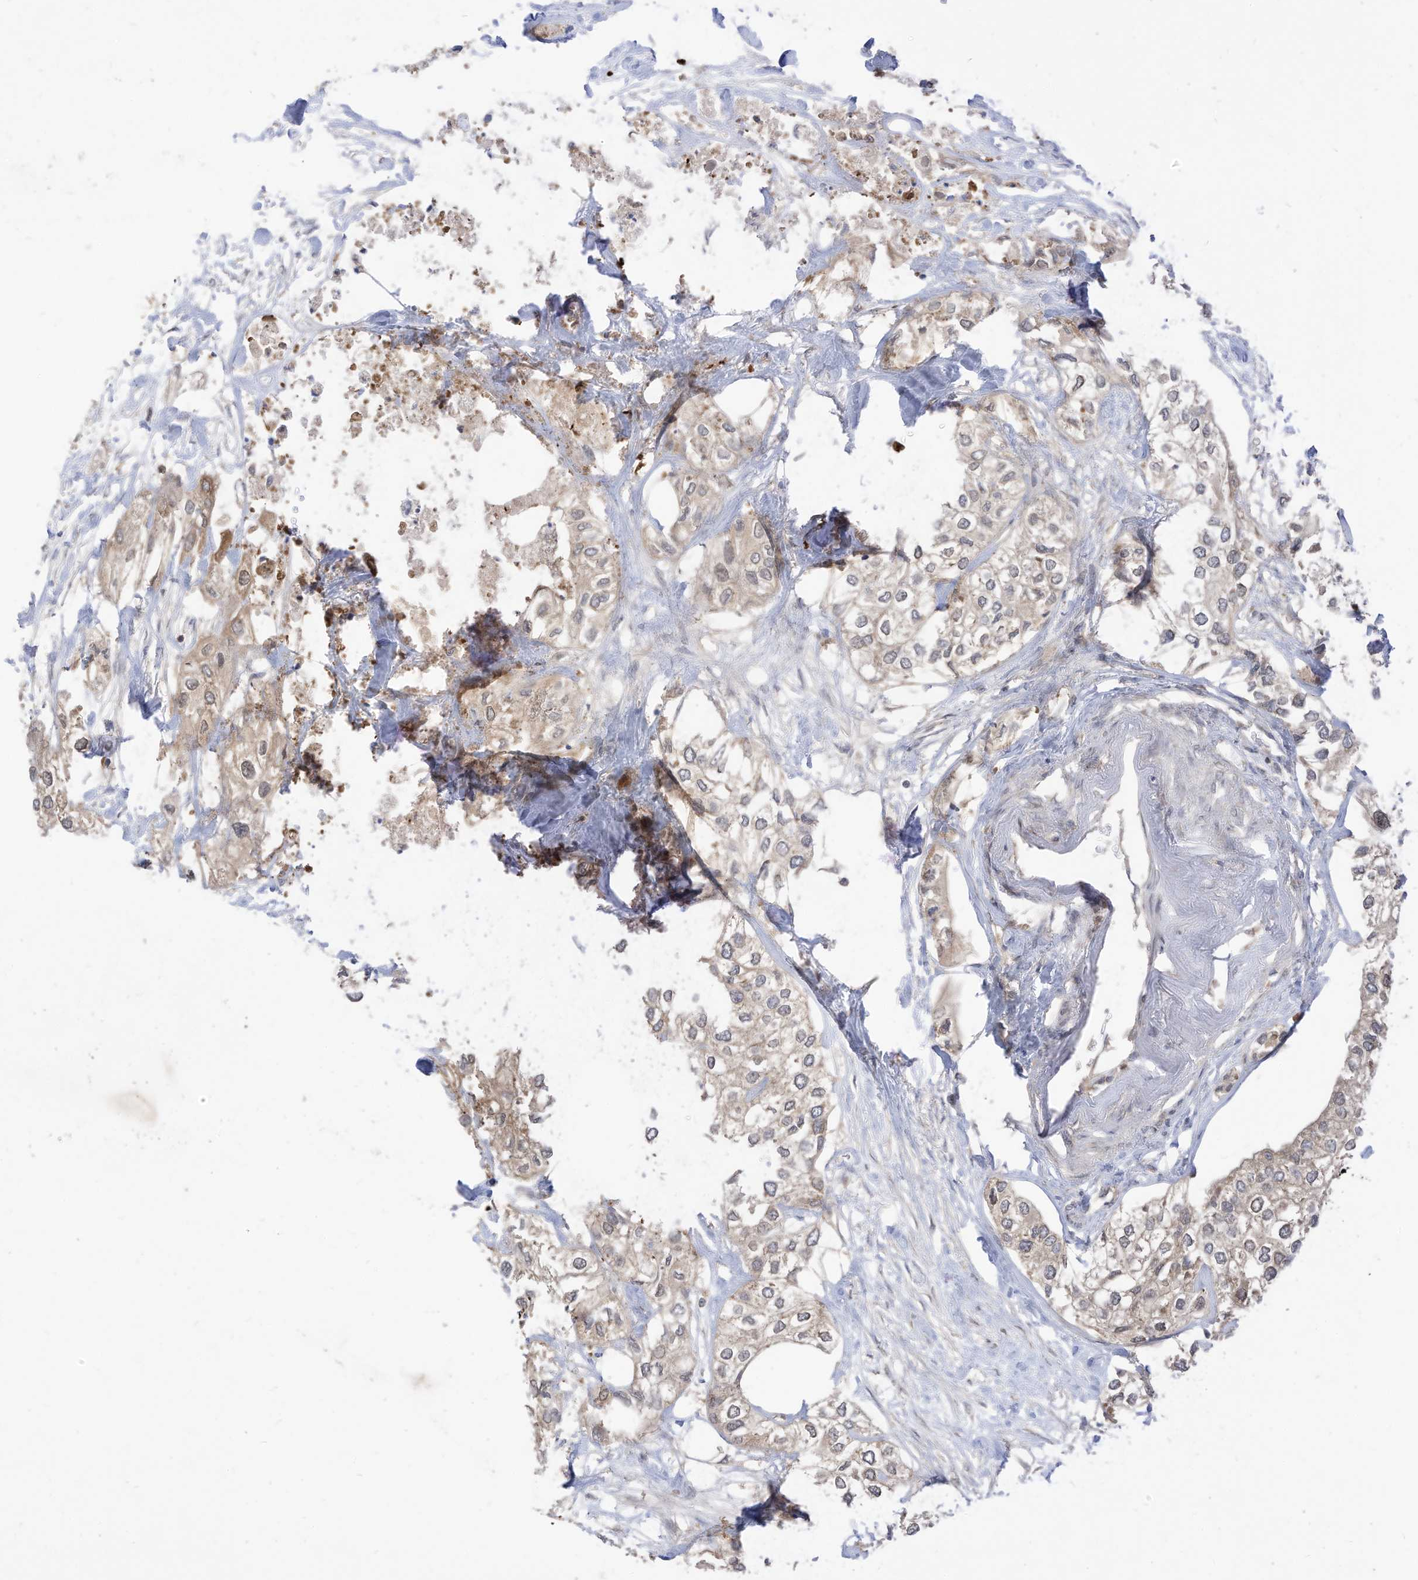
{"staining": {"intensity": "weak", "quantity": "<25%", "location": "cytoplasmic/membranous"}, "tissue": "urothelial cancer", "cell_type": "Tumor cells", "image_type": "cancer", "snomed": [{"axis": "morphology", "description": "Urothelial carcinoma, High grade"}, {"axis": "topography", "description": "Urinary bladder"}], "caption": "Immunohistochemistry photomicrograph of neoplastic tissue: human urothelial cancer stained with DAB (3,3'-diaminobenzidine) reveals no significant protein positivity in tumor cells. Brightfield microscopy of immunohistochemistry (IHC) stained with DAB (3,3'-diaminobenzidine) (brown) and hematoxylin (blue), captured at high magnification.", "gene": "CNKSR1", "patient": {"sex": "male", "age": 64}}